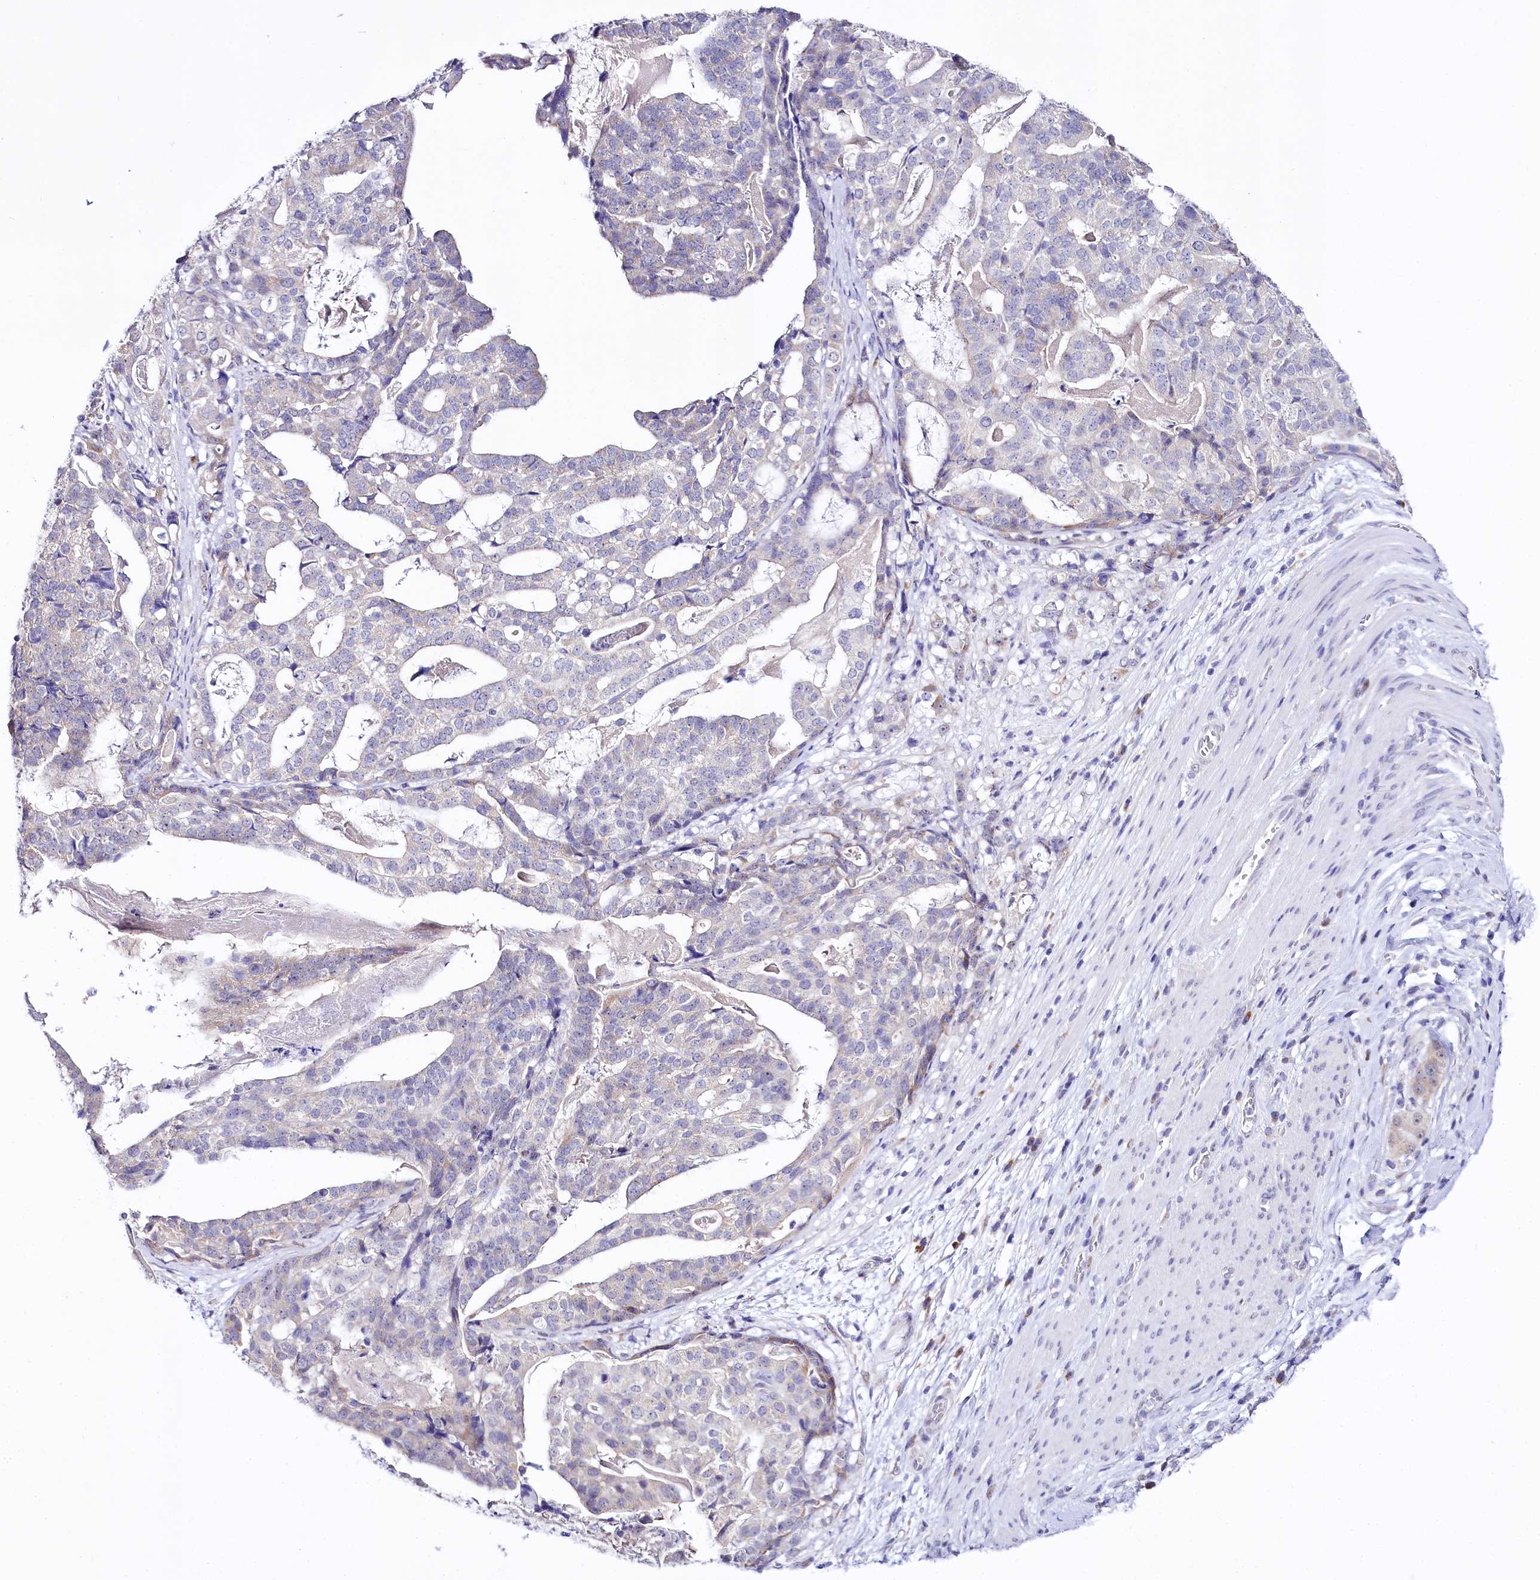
{"staining": {"intensity": "negative", "quantity": "none", "location": "none"}, "tissue": "stomach cancer", "cell_type": "Tumor cells", "image_type": "cancer", "snomed": [{"axis": "morphology", "description": "Adenocarcinoma, NOS"}, {"axis": "topography", "description": "Stomach"}], "caption": "DAB immunohistochemical staining of human adenocarcinoma (stomach) reveals no significant staining in tumor cells.", "gene": "SPATS2", "patient": {"sex": "male", "age": 48}}